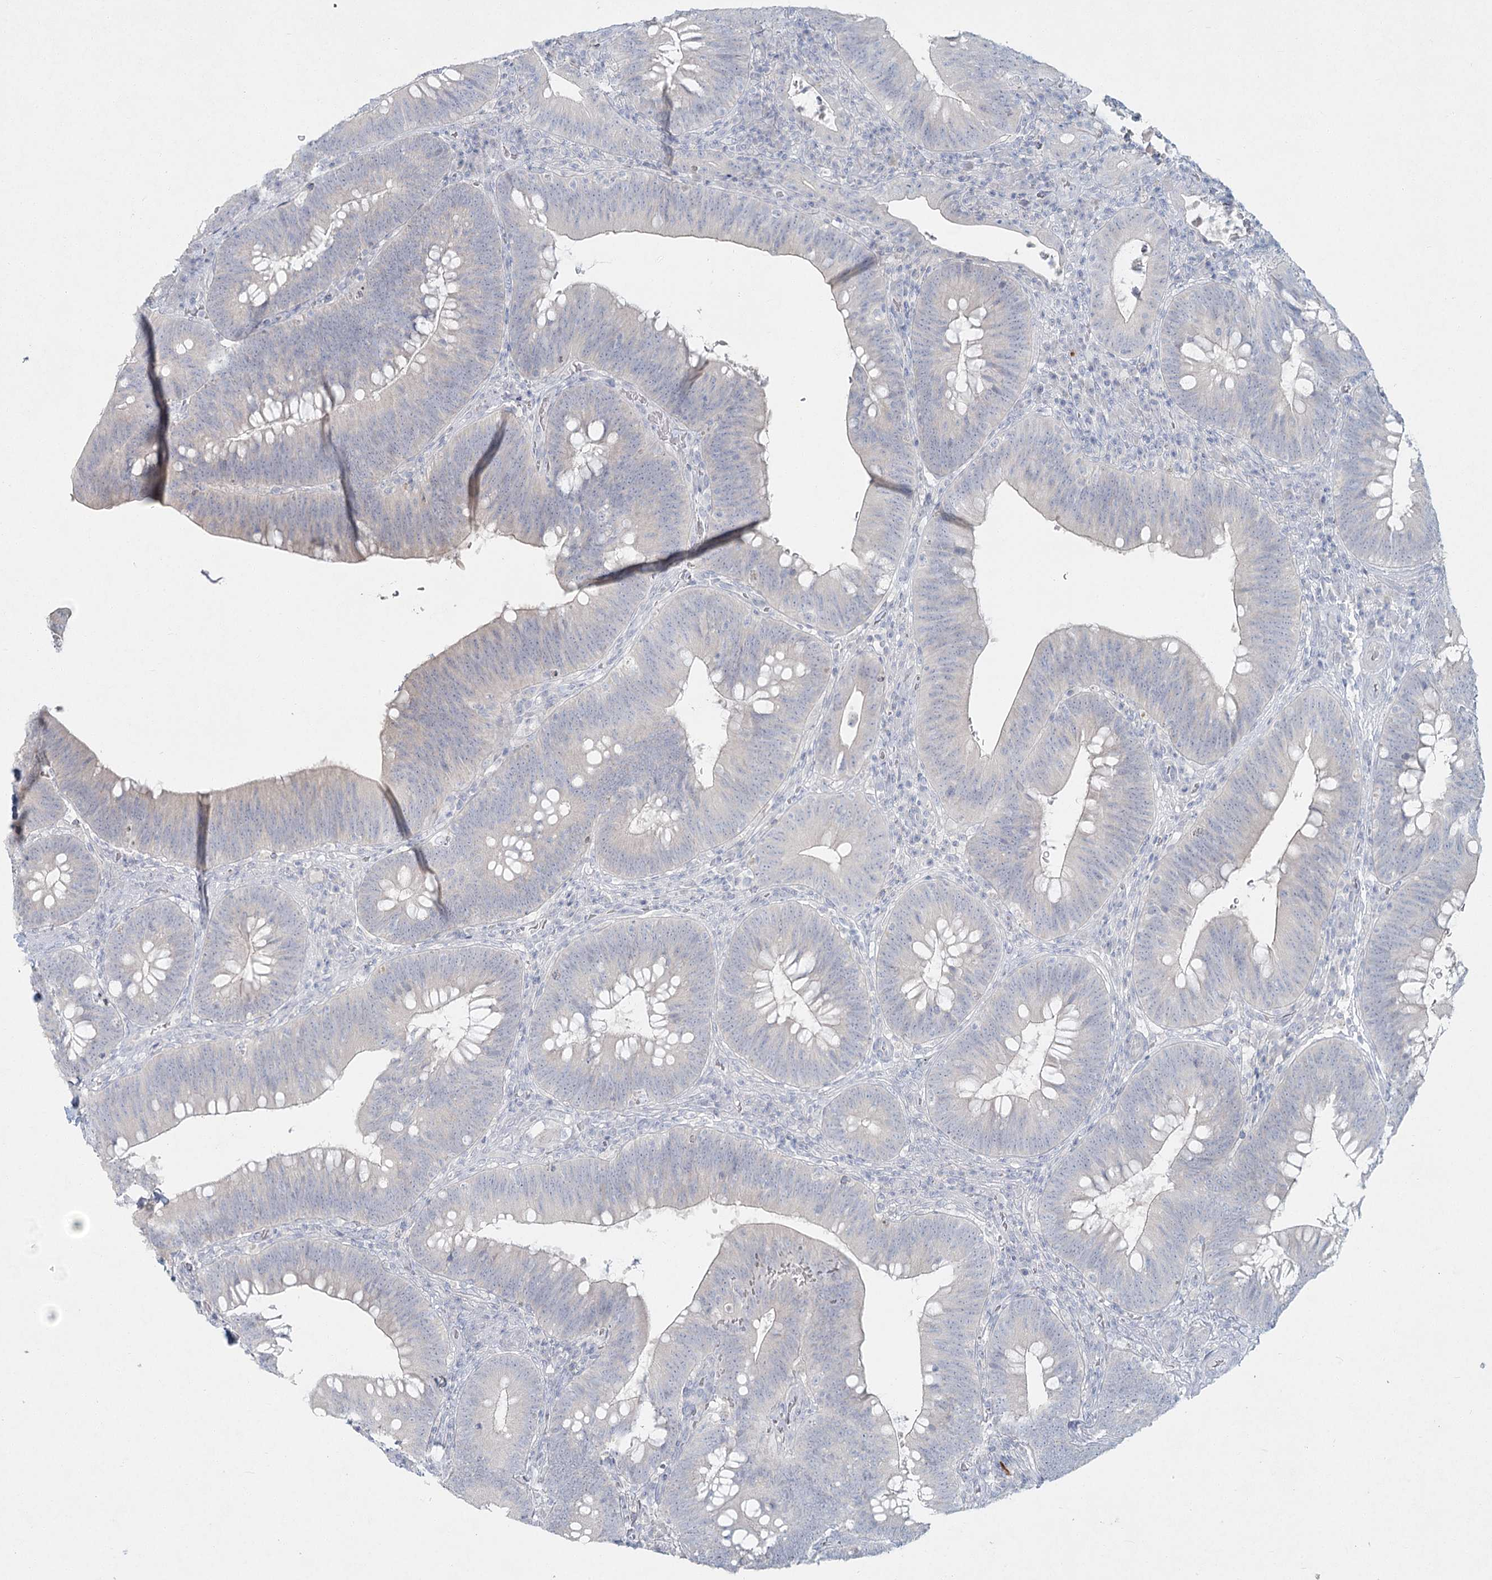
{"staining": {"intensity": "negative", "quantity": "none", "location": "none"}, "tissue": "colorectal cancer", "cell_type": "Tumor cells", "image_type": "cancer", "snomed": [{"axis": "morphology", "description": "Normal tissue, NOS"}, {"axis": "topography", "description": "Colon"}], "caption": "IHC image of neoplastic tissue: human colorectal cancer stained with DAB shows no significant protein expression in tumor cells.", "gene": "LRP2BP", "patient": {"sex": "female", "age": 82}}